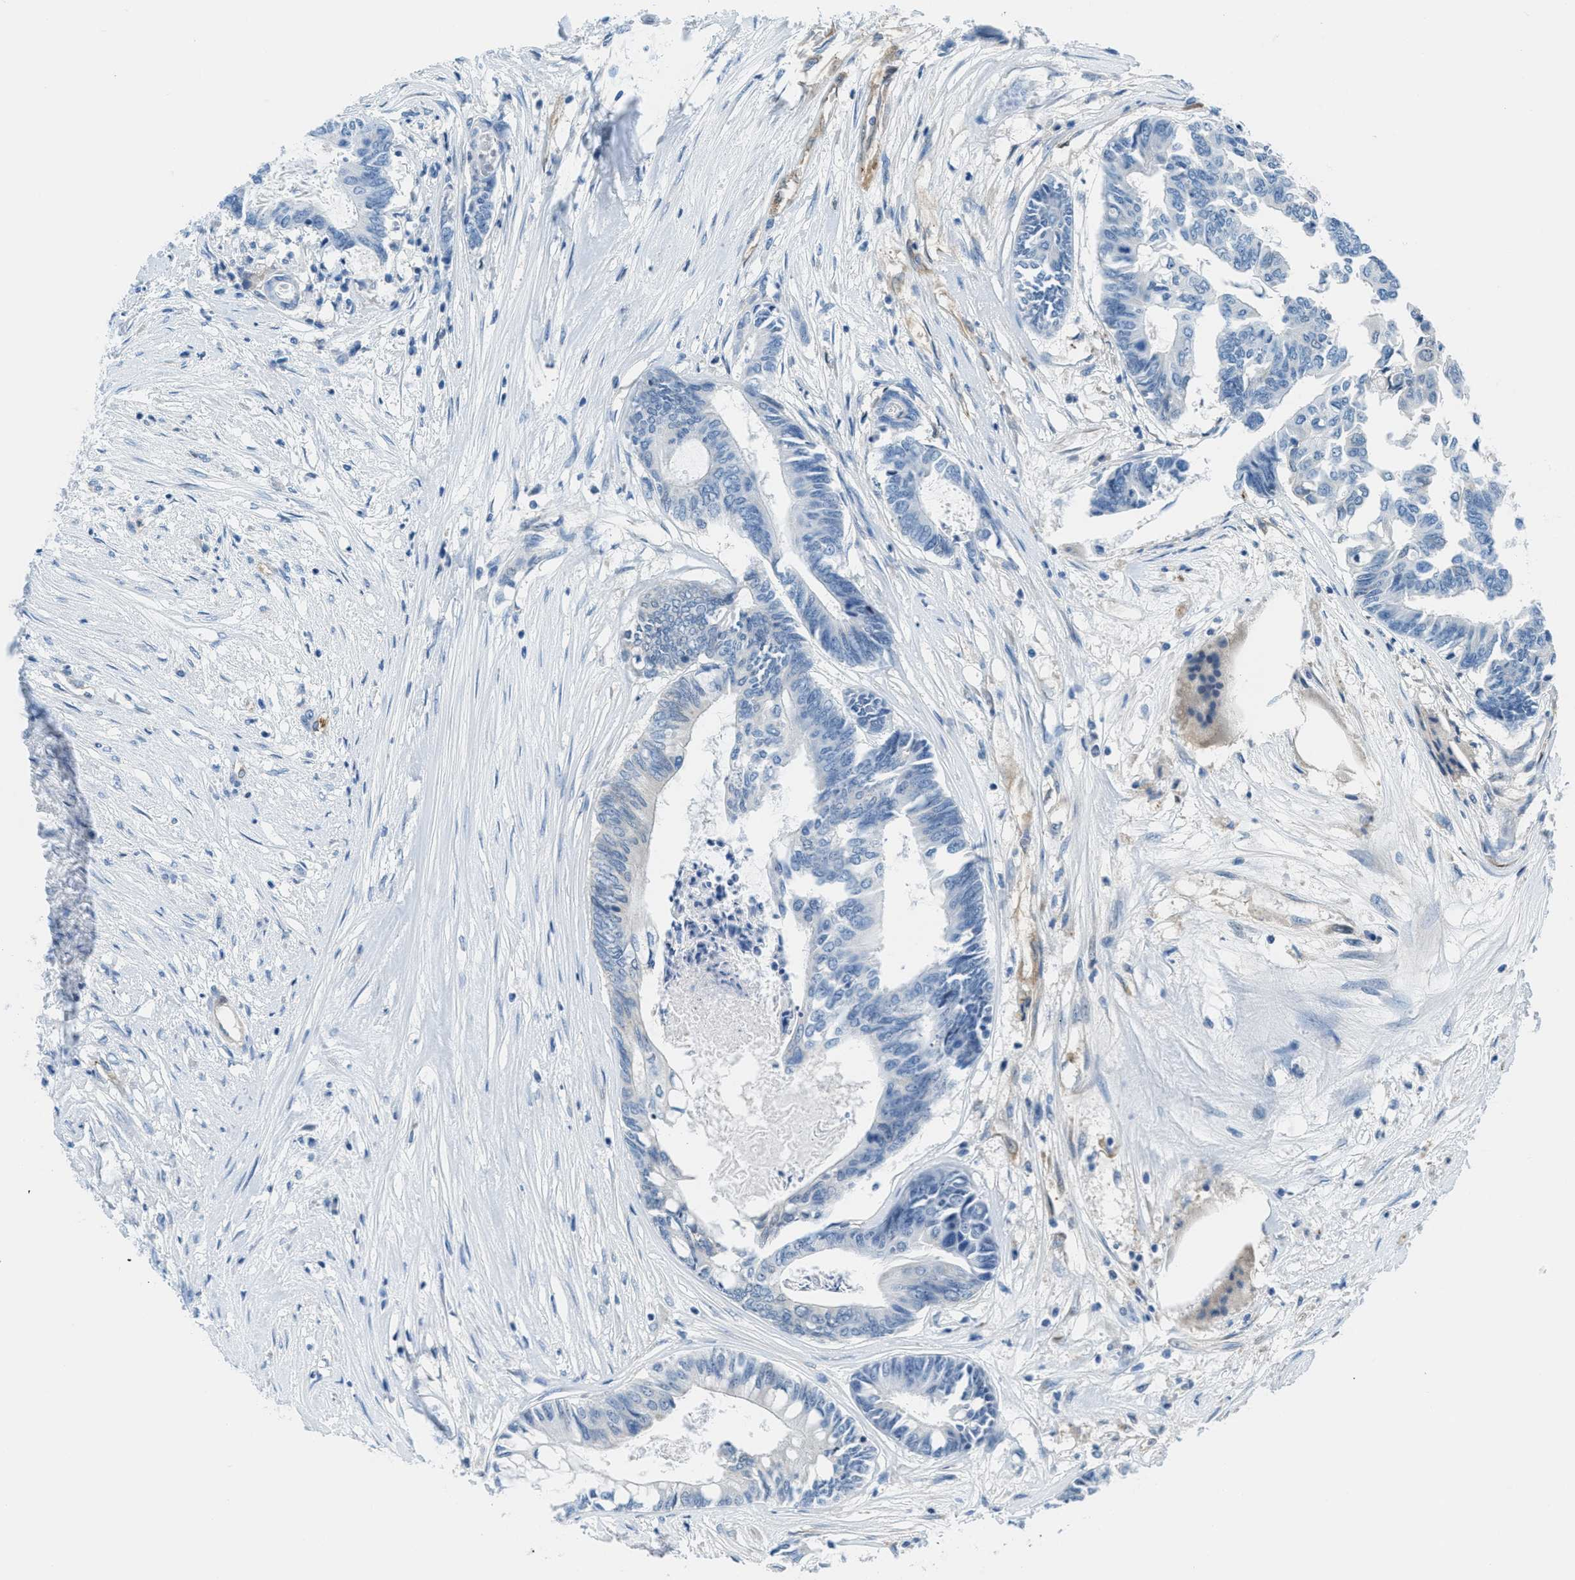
{"staining": {"intensity": "negative", "quantity": "none", "location": "none"}, "tissue": "colorectal cancer", "cell_type": "Tumor cells", "image_type": "cancer", "snomed": [{"axis": "morphology", "description": "Adenocarcinoma, NOS"}, {"axis": "topography", "description": "Rectum"}], "caption": "High power microscopy photomicrograph of an immunohistochemistry (IHC) micrograph of adenocarcinoma (colorectal), revealing no significant staining in tumor cells.", "gene": "MAPRE2", "patient": {"sex": "male", "age": 63}}